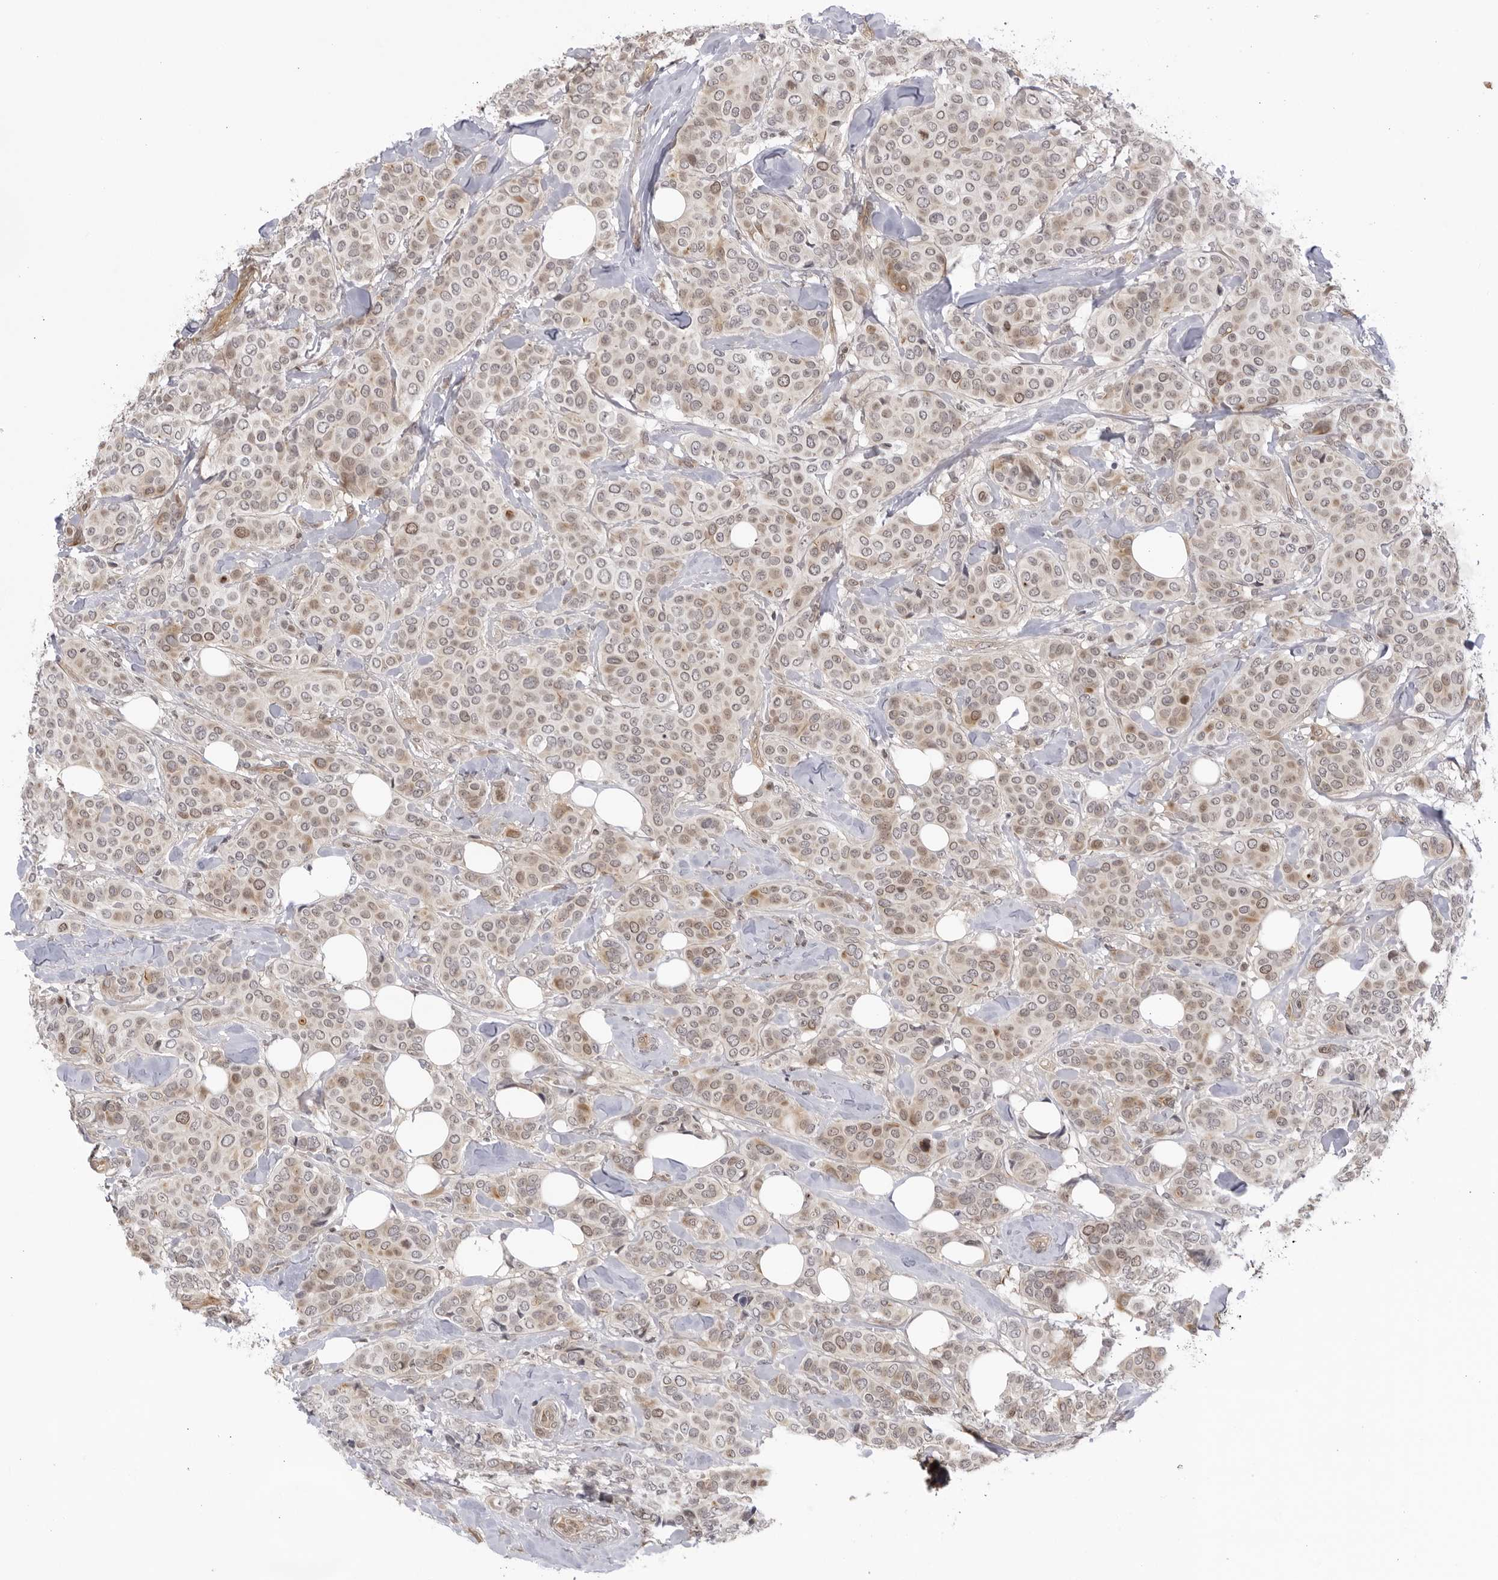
{"staining": {"intensity": "weak", "quantity": ">75%", "location": "cytoplasmic/membranous,nuclear"}, "tissue": "breast cancer", "cell_type": "Tumor cells", "image_type": "cancer", "snomed": [{"axis": "morphology", "description": "Lobular carcinoma"}, {"axis": "topography", "description": "Breast"}], "caption": "The image demonstrates a brown stain indicating the presence of a protein in the cytoplasmic/membranous and nuclear of tumor cells in breast cancer. (brown staining indicates protein expression, while blue staining denotes nuclei).", "gene": "CNBD1", "patient": {"sex": "female", "age": 51}}